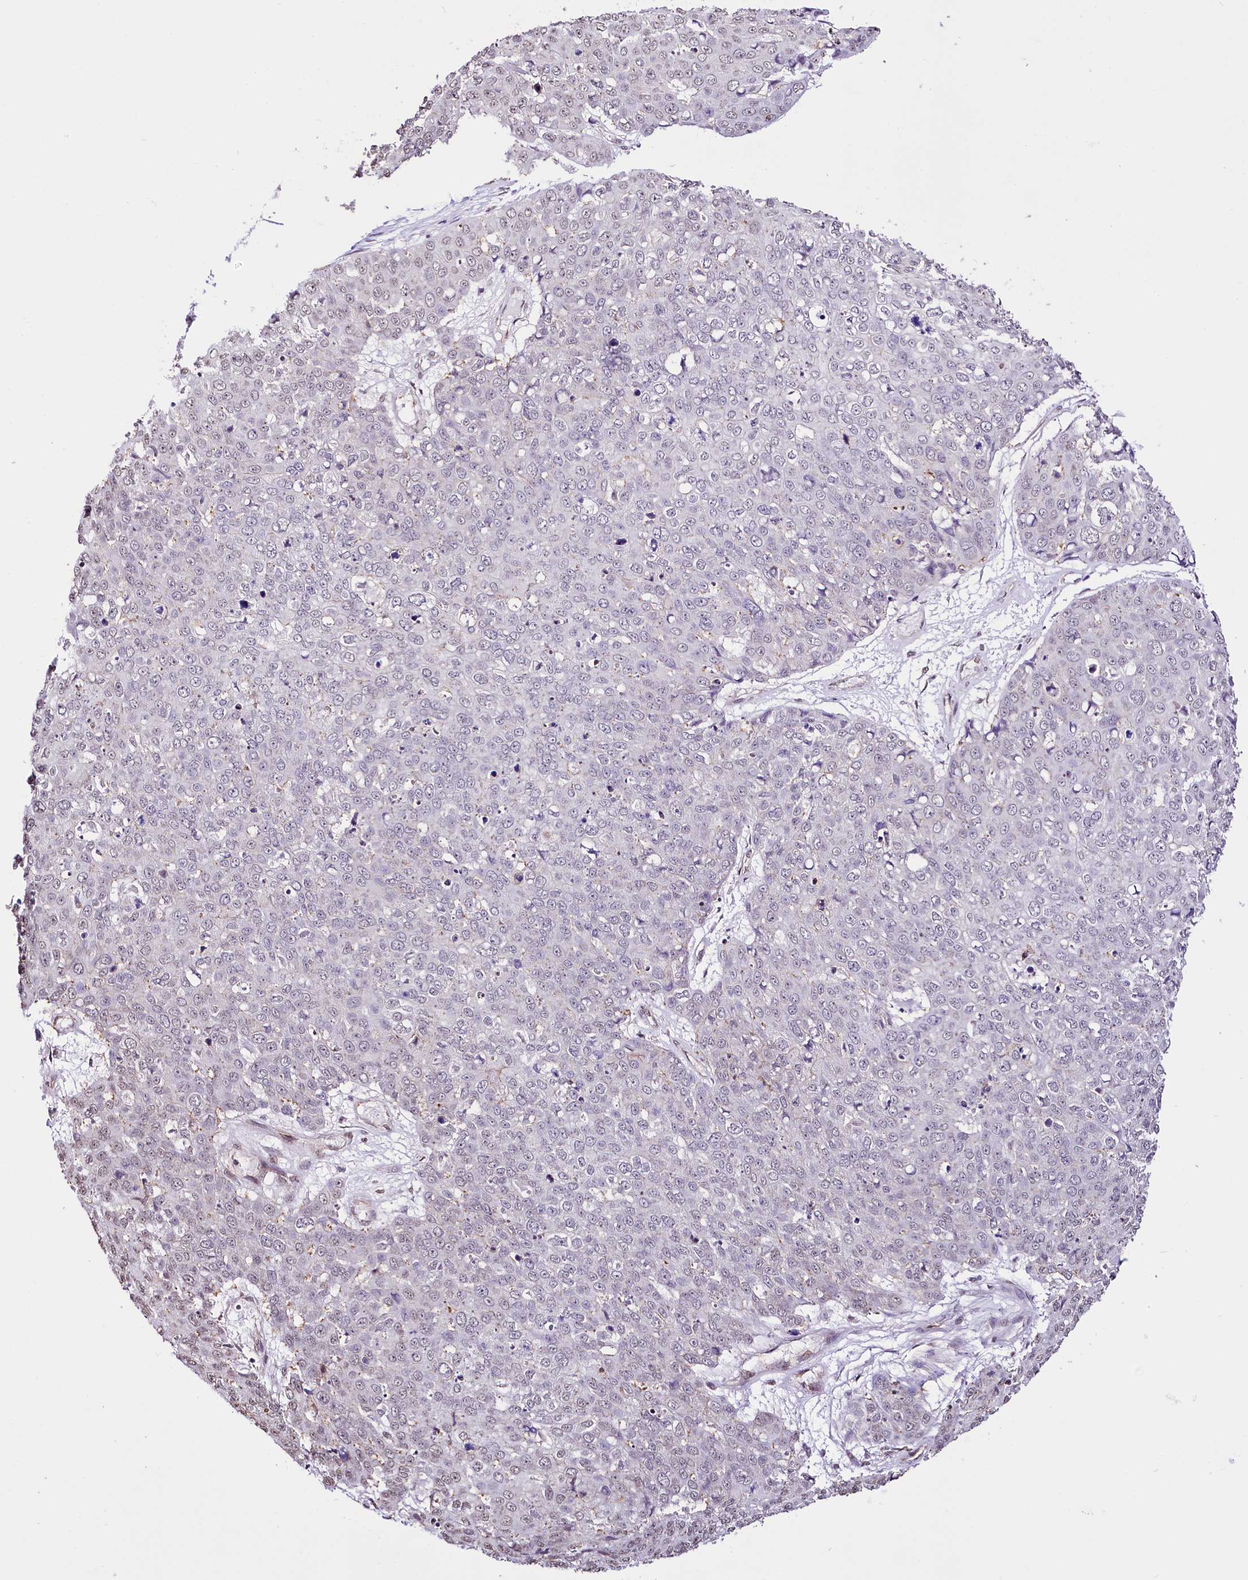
{"staining": {"intensity": "negative", "quantity": "none", "location": "none"}, "tissue": "skin cancer", "cell_type": "Tumor cells", "image_type": "cancer", "snomed": [{"axis": "morphology", "description": "Squamous cell carcinoma, NOS"}, {"axis": "topography", "description": "Skin"}], "caption": "Immunohistochemistry of human skin cancer (squamous cell carcinoma) exhibits no expression in tumor cells.", "gene": "ST7", "patient": {"sex": "male", "age": 71}}